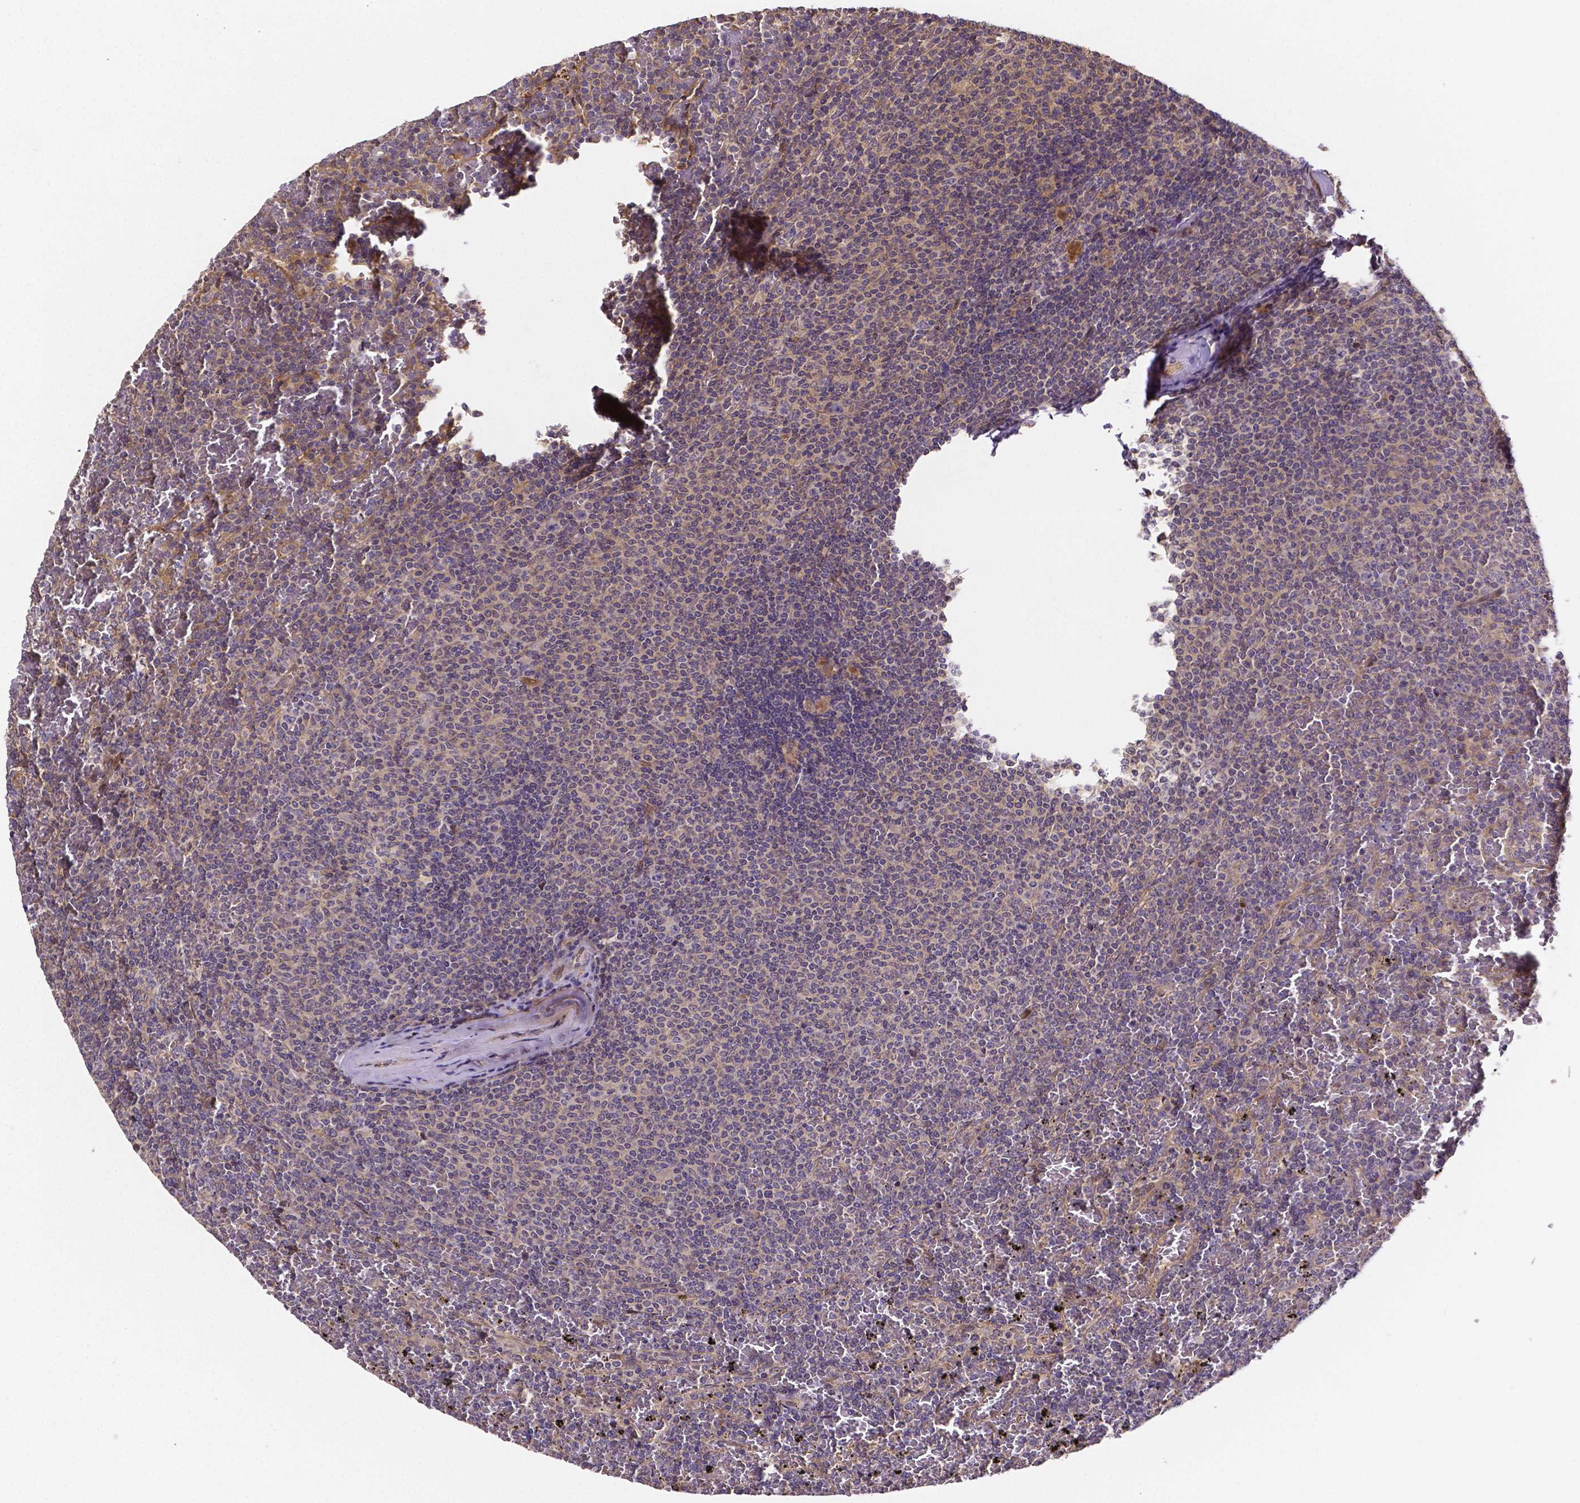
{"staining": {"intensity": "negative", "quantity": "none", "location": "none"}, "tissue": "lymphoma", "cell_type": "Tumor cells", "image_type": "cancer", "snomed": [{"axis": "morphology", "description": "Malignant lymphoma, non-Hodgkin's type, Low grade"}, {"axis": "topography", "description": "Spleen"}], "caption": "There is no significant staining in tumor cells of lymphoma.", "gene": "RNF123", "patient": {"sex": "female", "age": 77}}